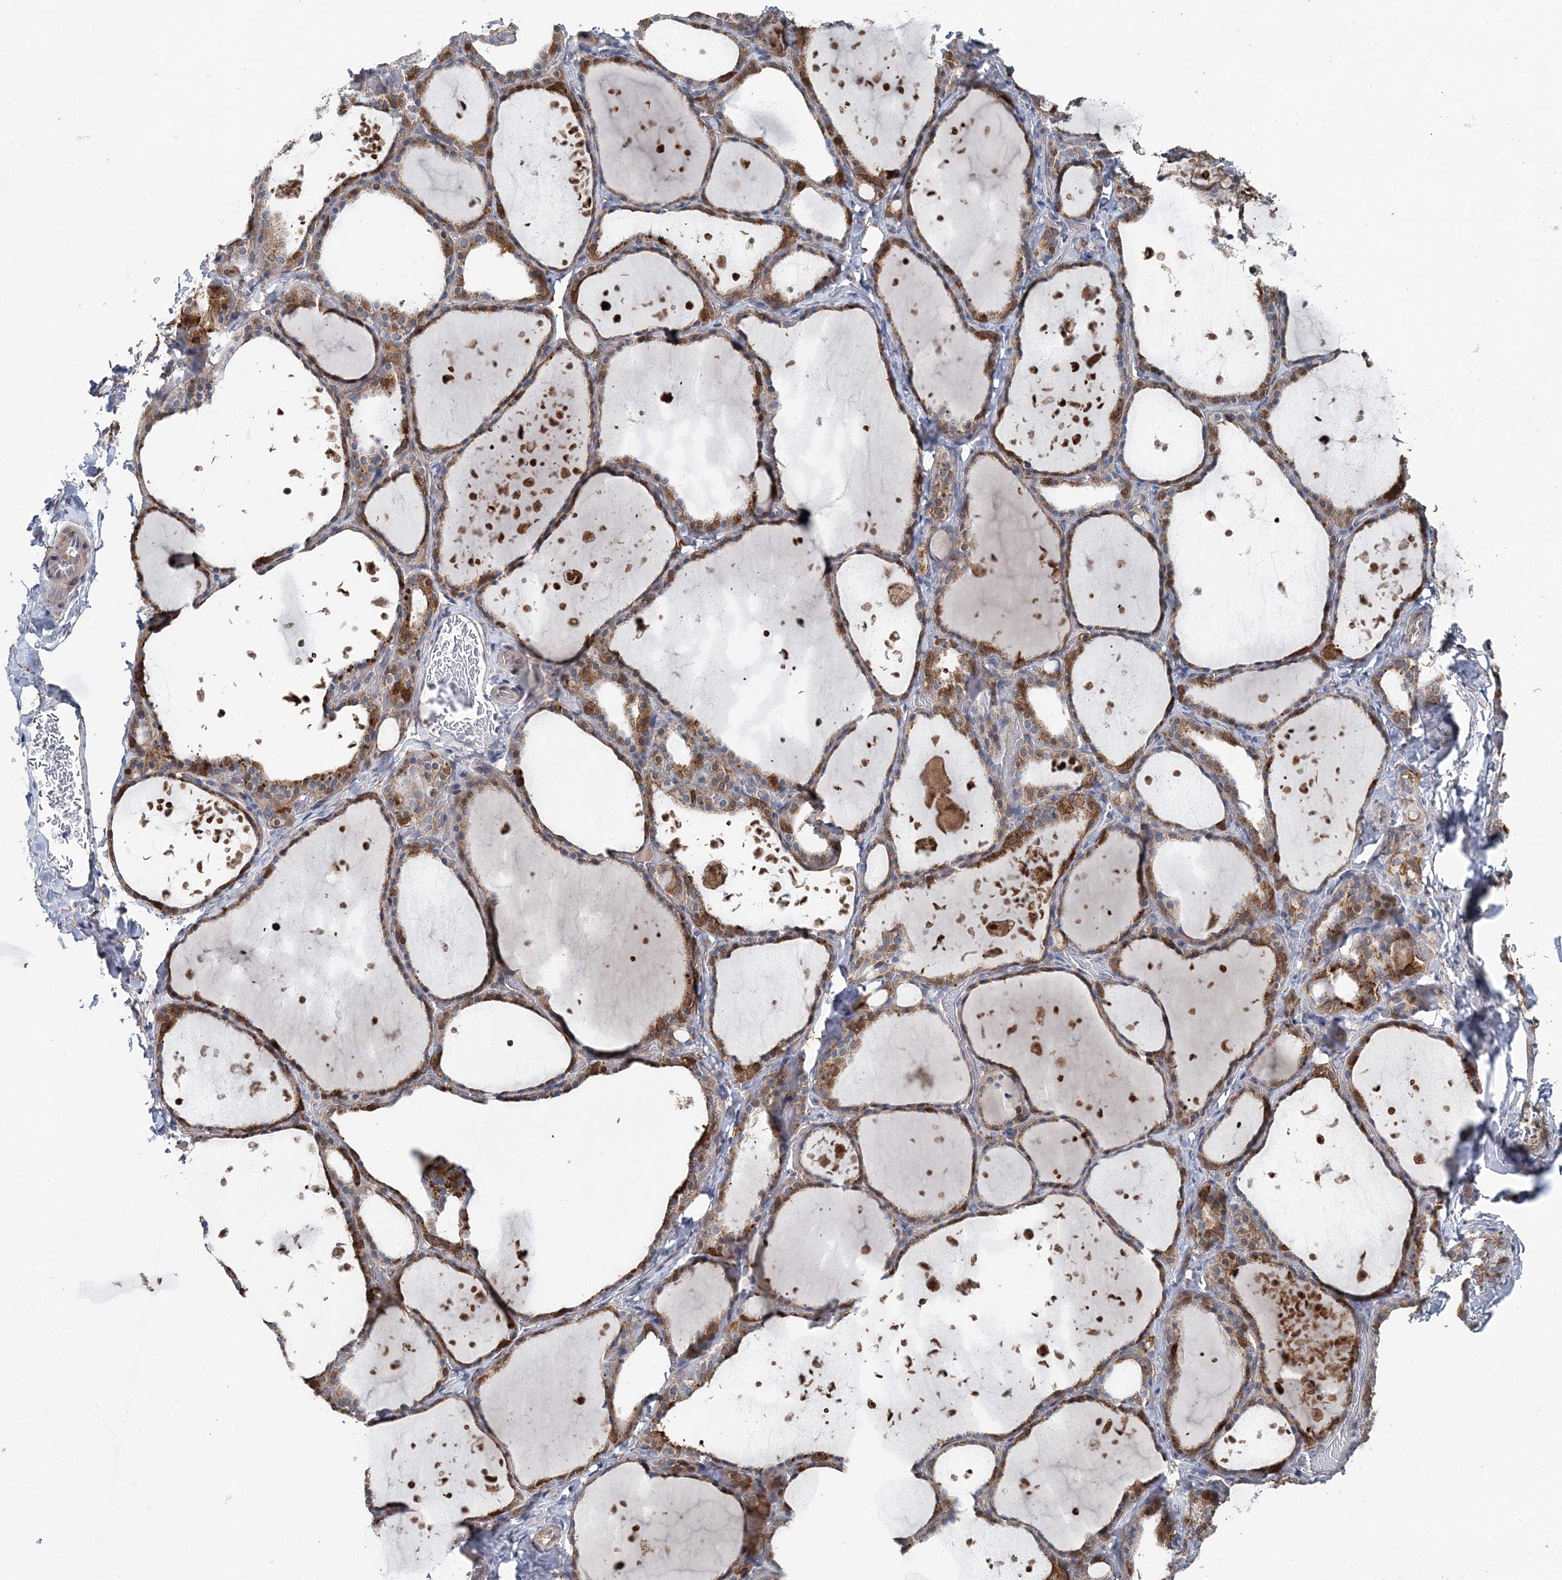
{"staining": {"intensity": "strong", "quantity": ">75%", "location": "cytoplasmic/membranous"}, "tissue": "thyroid gland", "cell_type": "Glandular cells", "image_type": "normal", "snomed": [{"axis": "morphology", "description": "Normal tissue, NOS"}, {"axis": "topography", "description": "Thyroid gland"}], "caption": "A brown stain labels strong cytoplasmic/membranous positivity of a protein in glandular cells of normal thyroid gland. Immunohistochemistry stains the protein of interest in brown and the nuclei are stained blue.", "gene": "SPOPL", "patient": {"sex": "female", "age": 44}}